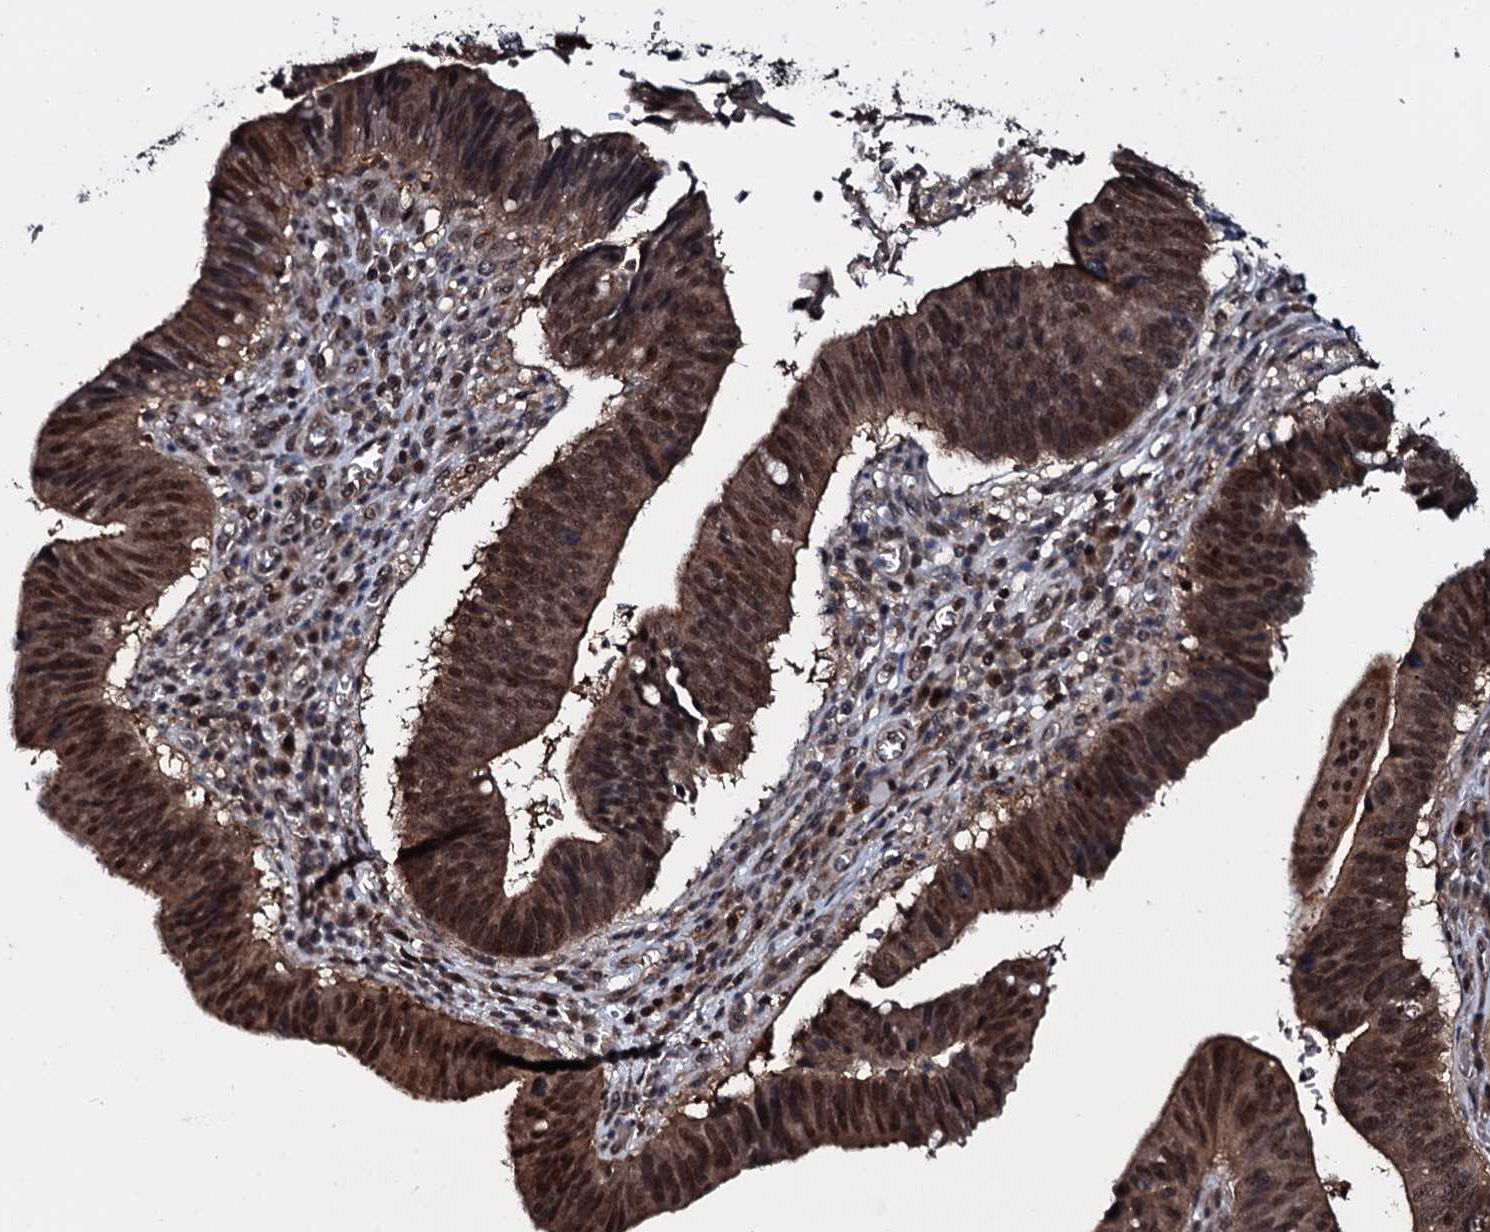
{"staining": {"intensity": "strong", "quantity": ">75%", "location": "cytoplasmic/membranous,nuclear"}, "tissue": "stomach cancer", "cell_type": "Tumor cells", "image_type": "cancer", "snomed": [{"axis": "morphology", "description": "Adenocarcinoma, NOS"}, {"axis": "topography", "description": "Stomach"}], "caption": "The image shows immunohistochemical staining of stomach cancer. There is strong cytoplasmic/membranous and nuclear expression is identified in approximately >75% of tumor cells. (brown staining indicates protein expression, while blue staining denotes nuclei).", "gene": "HDDC3", "patient": {"sex": "male", "age": 59}}